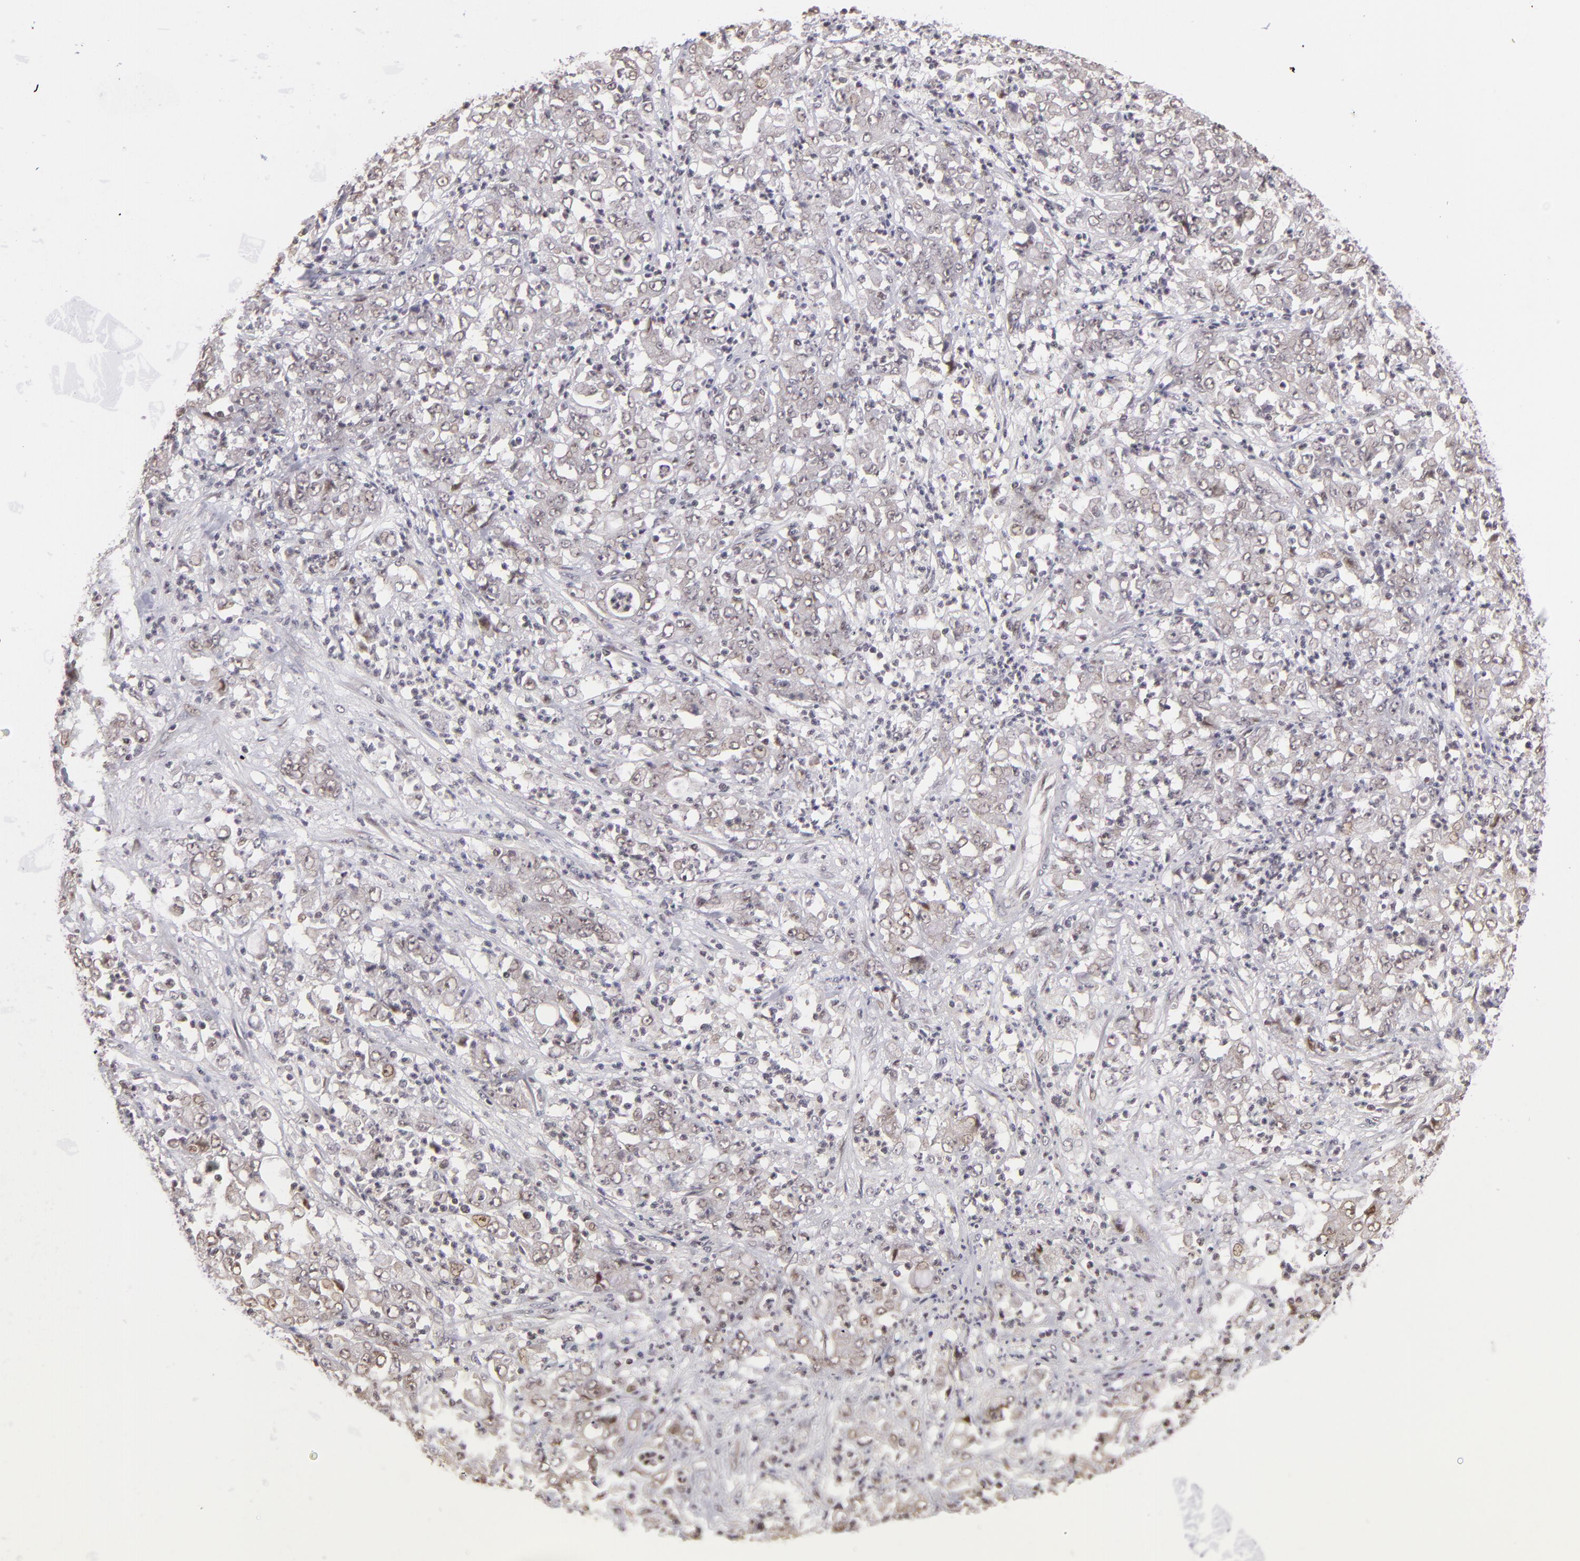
{"staining": {"intensity": "weak", "quantity": "<25%", "location": "nuclear"}, "tissue": "stomach cancer", "cell_type": "Tumor cells", "image_type": "cancer", "snomed": [{"axis": "morphology", "description": "Adenocarcinoma, NOS"}, {"axis": "topography", "description": "Stomach, lower"}], "caption": "The IHC histopathology image has no significant positivity in tumor cells of adenocarcinoma (stomach) tissue.", "gene": "RARB", "patient": {"sex": "female", "age": 71}}